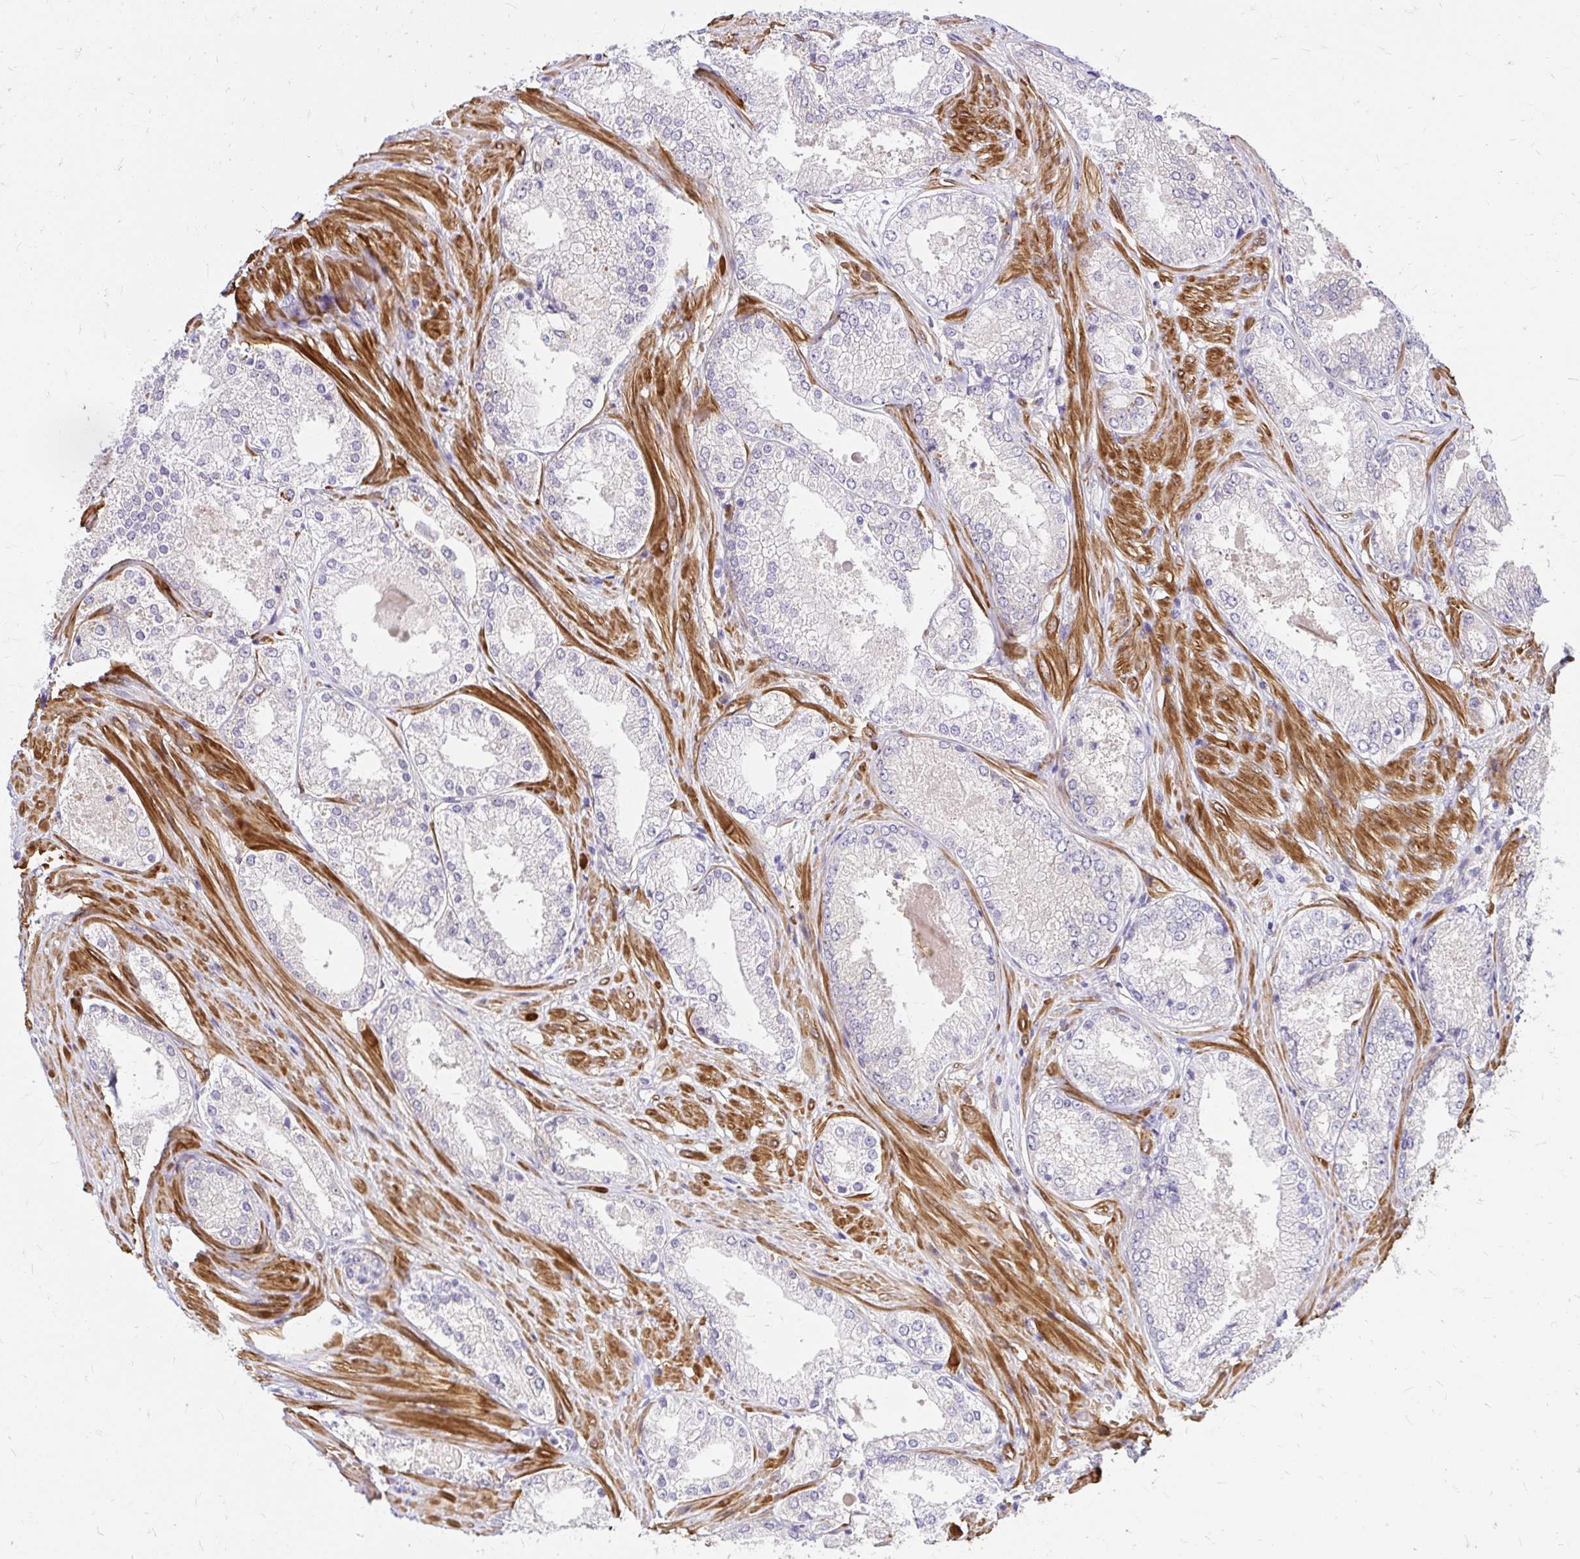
{"staining": {"intensity": "negative", "quantity": "none", "location": "none"}, "tissue": "prostate cancer", "cell_type": "Tumor cells", "image_type": "cancer", "snomed": [{"axis": "morphology", "description": "Adenocarcinoma, Low grade"}, {"axis": "topography", "description": "Prostate"}], "caption": "Prostate cancer (adenocarcinoma (low-grade)) stained for a protein using immunohistochemistry (IHC) reveals no staining tumor cells.", "gene": "YAP1", "patient": {"sex": "male", "age": 68}}